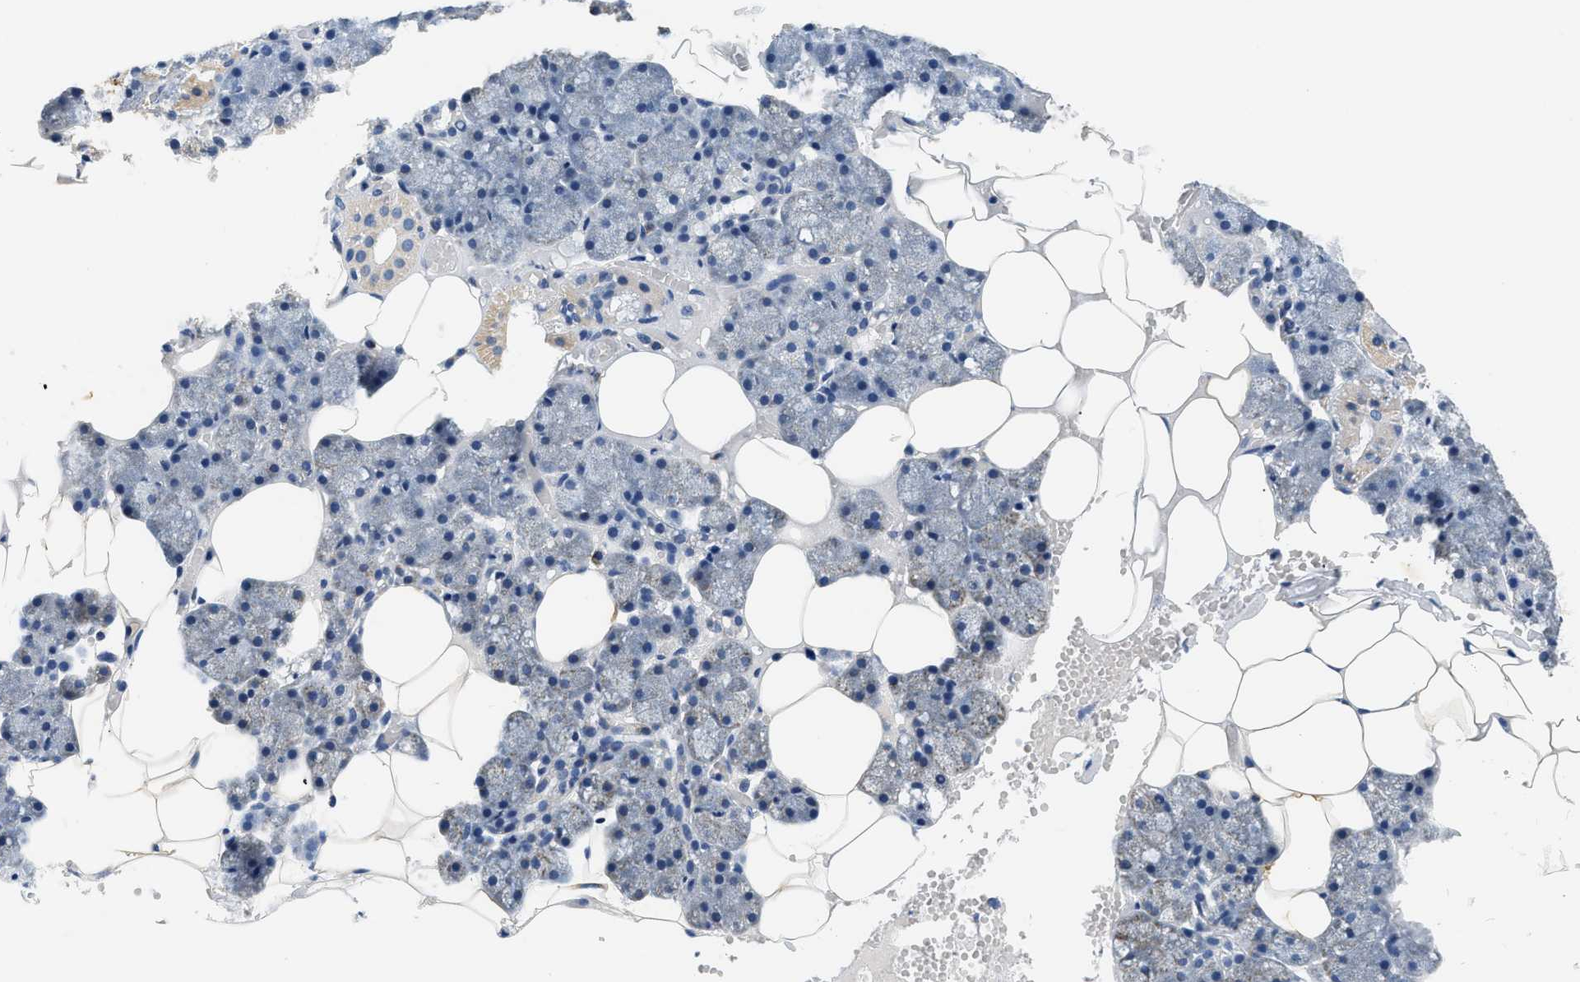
{"staining": {"intensity": "negative", "quantity": "none", "location": "none"}, "tissue": "salivary gland", "cell_type": "Glandular cells", "image_type": "normal", "snomed": [{"axis": "morphology", "description": "Normal tissue, NOS"}, {"axis": "topography", "description": "Salivary gland"}], "caption": "The immunohistochemistry histopathology image has no significant staining in glandular cells of salivary gland. The staining was performed using DAB to visualize the protein expression in brown, while the nuclei were stained in blue with hematoxylin (Magnification: 20x).", "gene": "PCK2", "patient": {"sex": "male", "age": 62}}